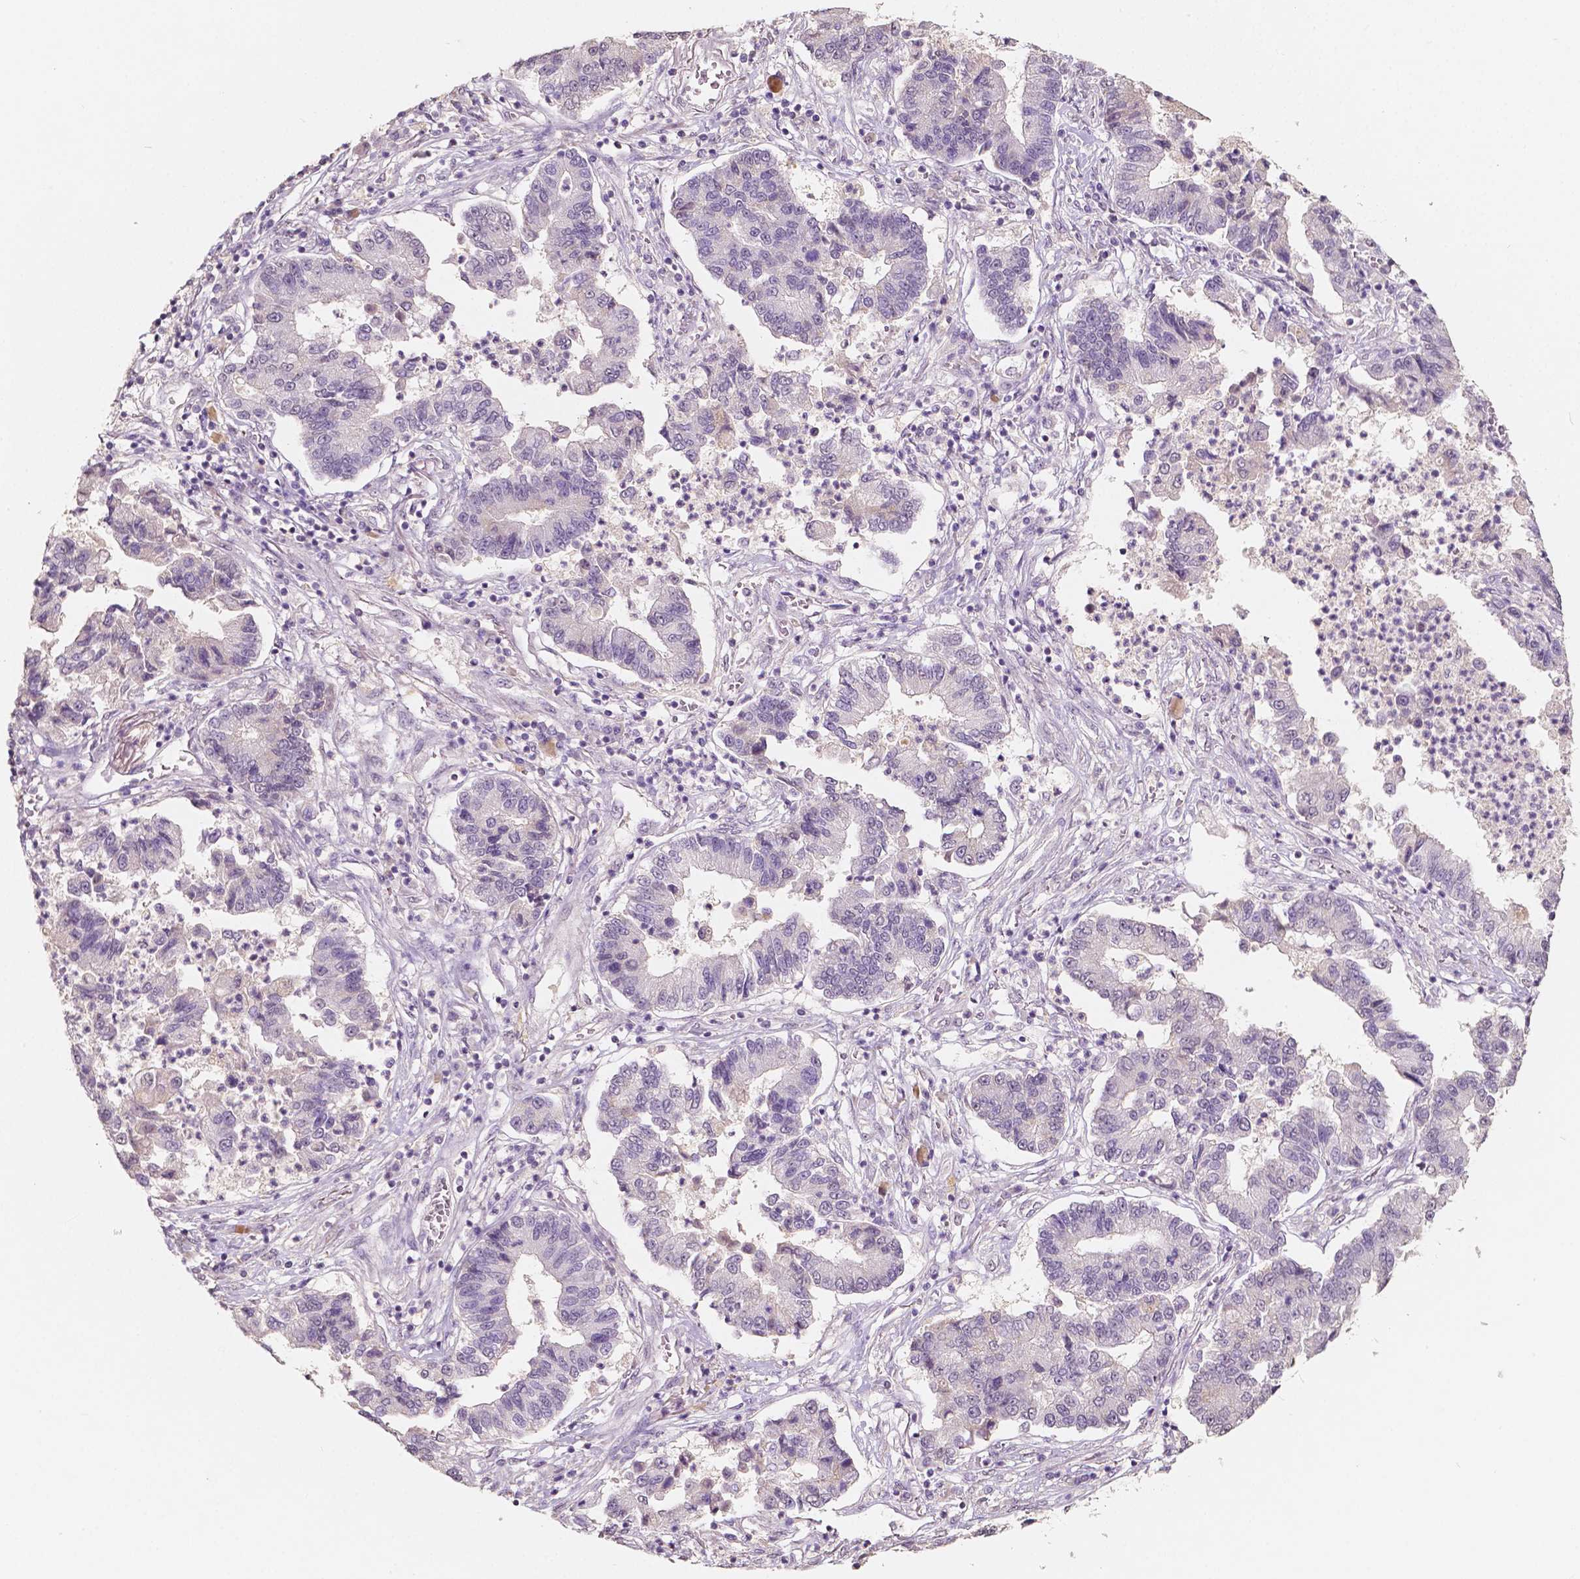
{"staining": {"intensity": "negative", "quantity": "none", "location": "none"}, "tissue": "lung cancer", "cell_type": "Tumor cells", "image_type": "cancer", "snomed": [{"axis": "morphology", "description": "Adenocarcinoma, NOS"}, {"axis": "topography", "description": "Lung"}], "caption": "DAB (3,3'-diaminobenzidine) immunohistochemical staining of lung cancer (adenocarcinoma) exhibits no significant staining in tumor cells. (DAB (3,3'-diaminobenzidine) immunohistochemistry, high magnification).", "gene": "SOX15", "patient": {"sex": "female", "age": 57}}